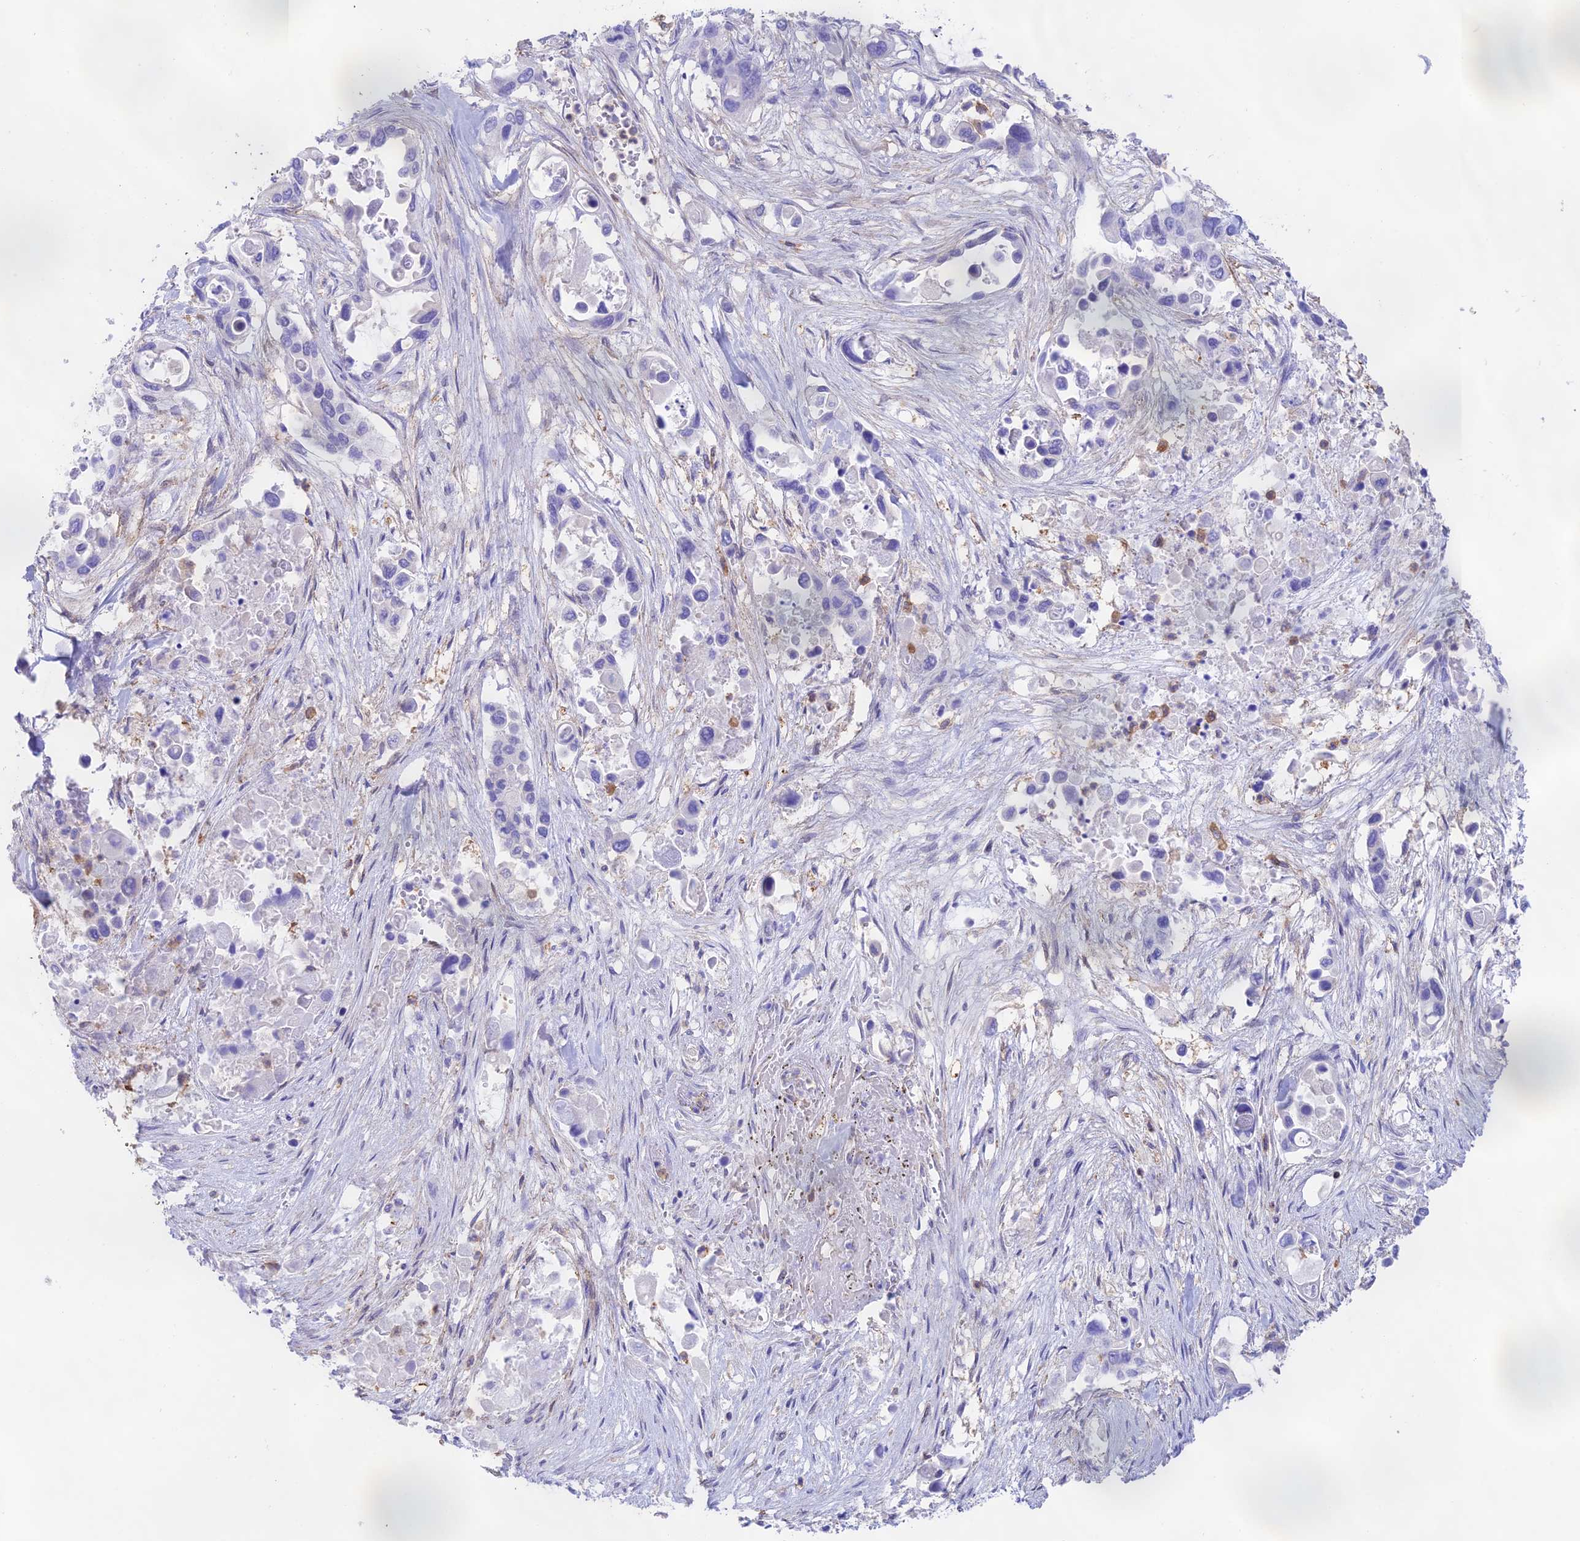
{"staining": {"intensity": "negative", "quantity": "none", "location": "none"}, "tissue": "pancreatic cancer", "cell_type": "Tumor cells", "image_type": "cancer", "snomed": [{"axis": "morphology", "description": "Adenocarcinoma, NOS"}, {"axis": "topography", "description": "Pancreas"}], "caption": "DAB (3,3'-diaminobenzidine) immunohistochemical staining of human adenocarcinoma (pancreatic) exhibits no significant staining in tumor cells.", "gene": "DENND1C", "patient": {"sex": "male", "age": 92}}